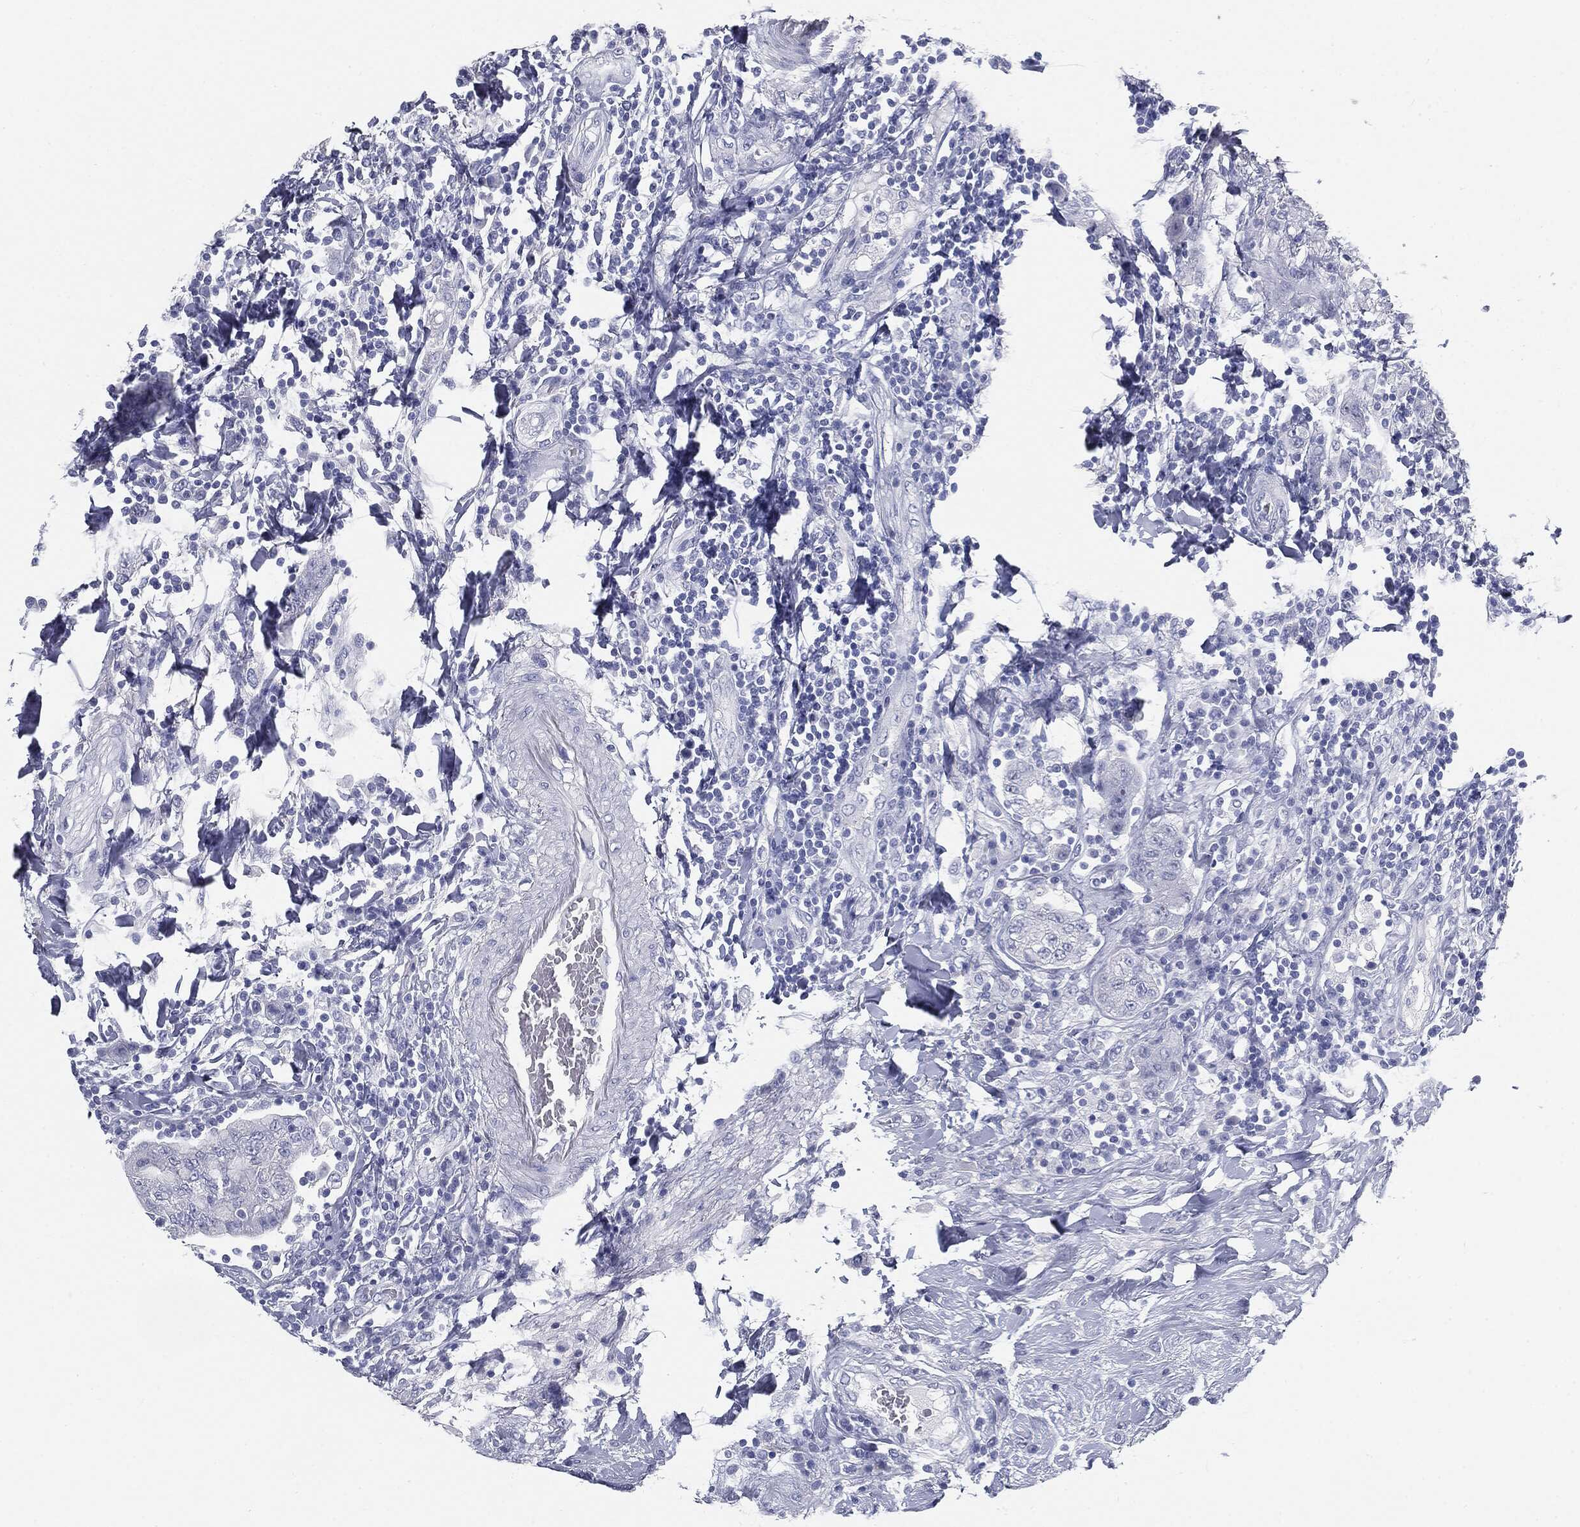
{"staining": {"intensity": "negative", "quantity": "none", "location": "none"}, "tissue": "colorectal cancer", "cell_type": "Tumor cells", "image_type": "cancer", "snomed": [{"axis": "morphology", "description": "Adenocarcinoma, NOS"}, {"axis": "topography", "description": "Colon"}], "caption": "Immunohistochemistry of colorectal adenocarcinoma shows no expression in tumor cells. The staining was performed using DAB (3,3'-diaminobenzidine) to visualize the protein expression in brown, while the nuclei were stained in blue with hematoxylin (Magnification: 20x).", "gene": "CUZD1", "patient": {"sex": "female", "age": 48}}